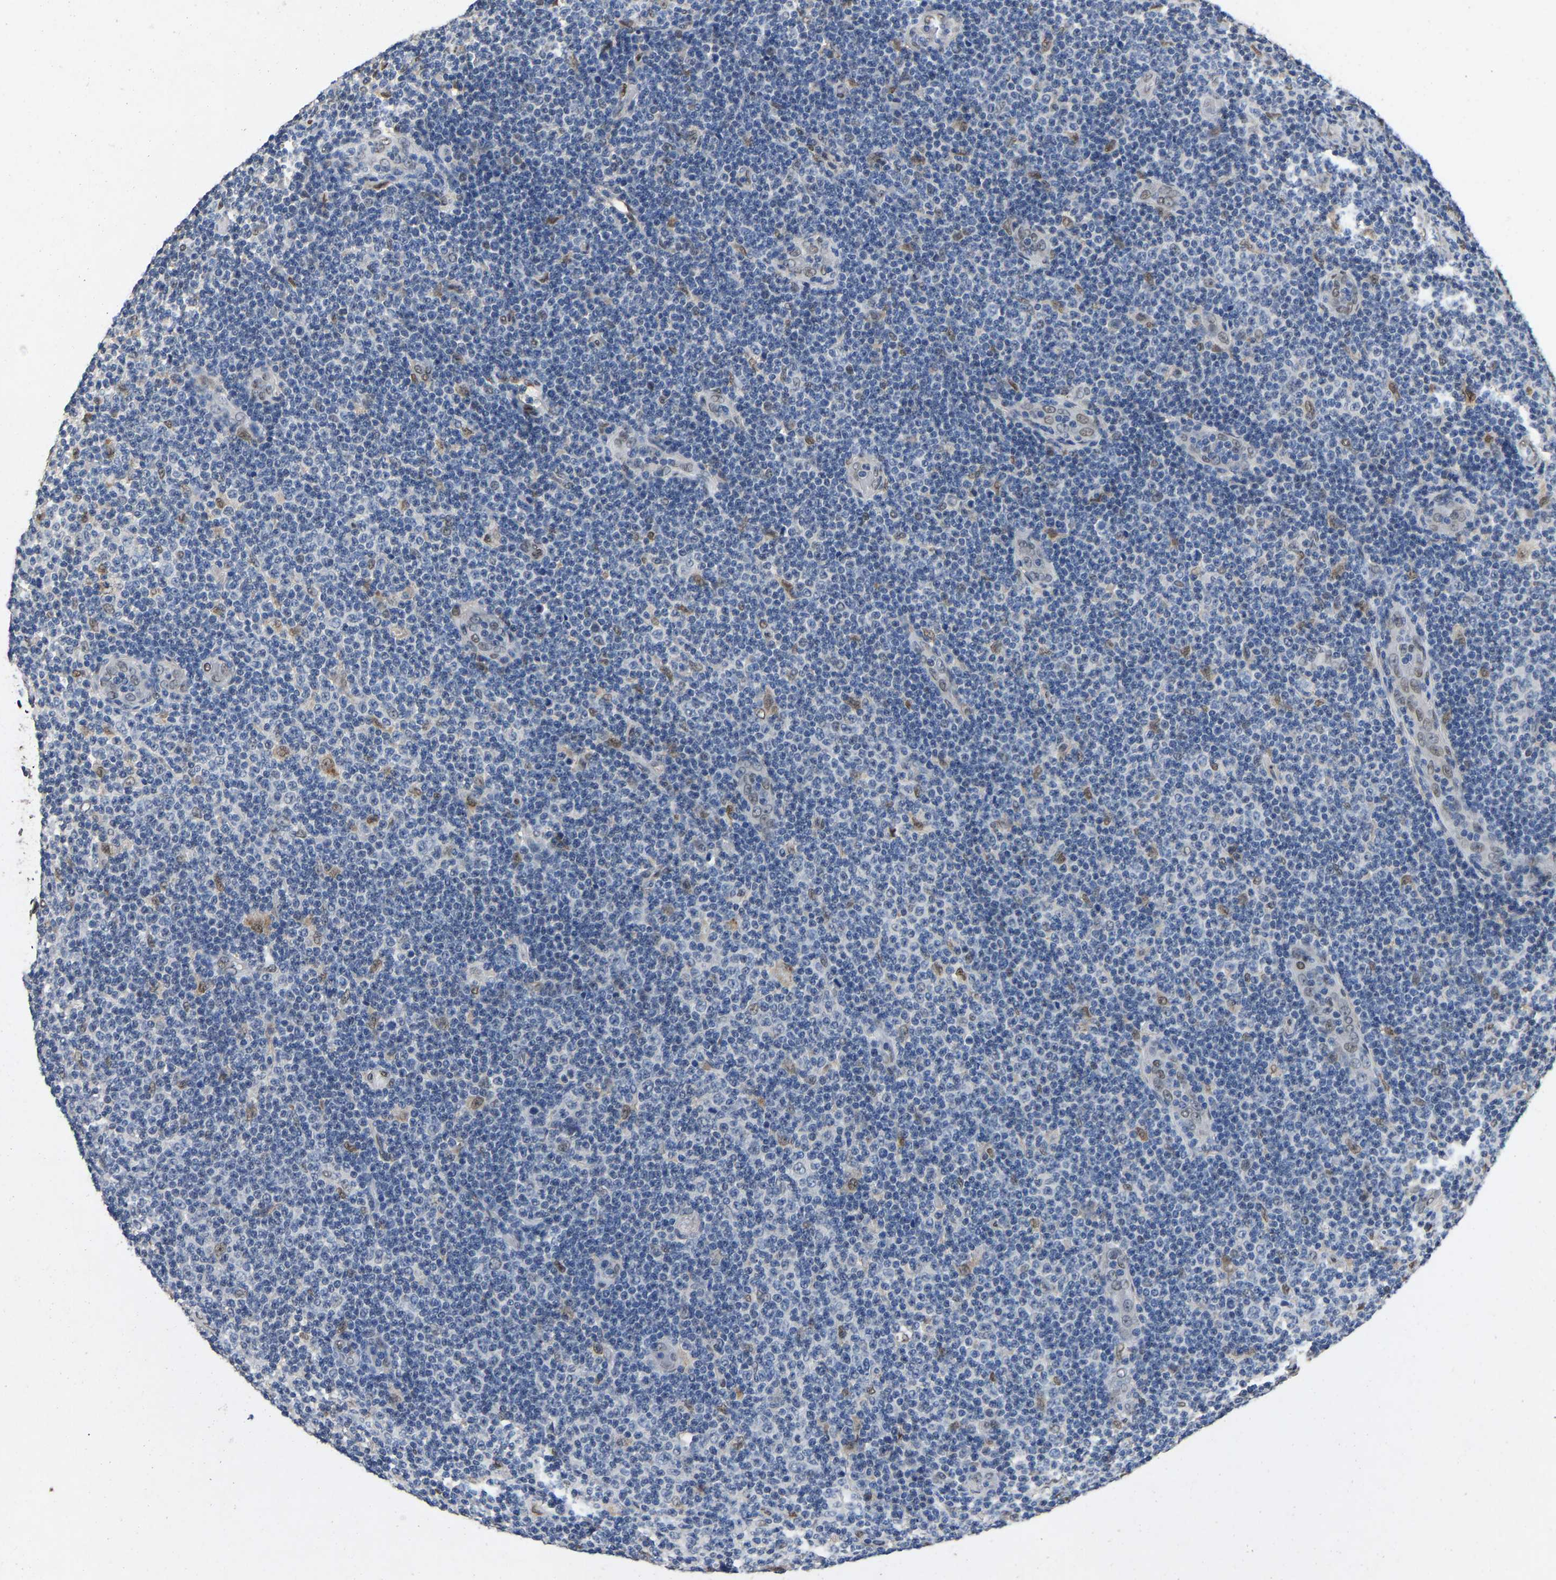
{"staining": {"intensity": "moderate", "quantity": "<25%", "location": "nuclear"}, "tissue": "lymphoma", "cell_type": "Tumor cells", "image_type": "cancer", "snomed": [{"axis": "morphology", "description": "Malignant lymphoma, non-Hodgkin's type, Low grade"}, {"axis": "topography", "description": "Lymph node"}], "caption": "IHC micrograph of malignant lymphoma, non-Hodgkin's type (low-grade) stained for a protein (brown), which shows low levels of moderate nuclear staining in approximately <25% of tumor cells.", "gene": "QKI", "patient": {"sex": "male", "age": 83}}